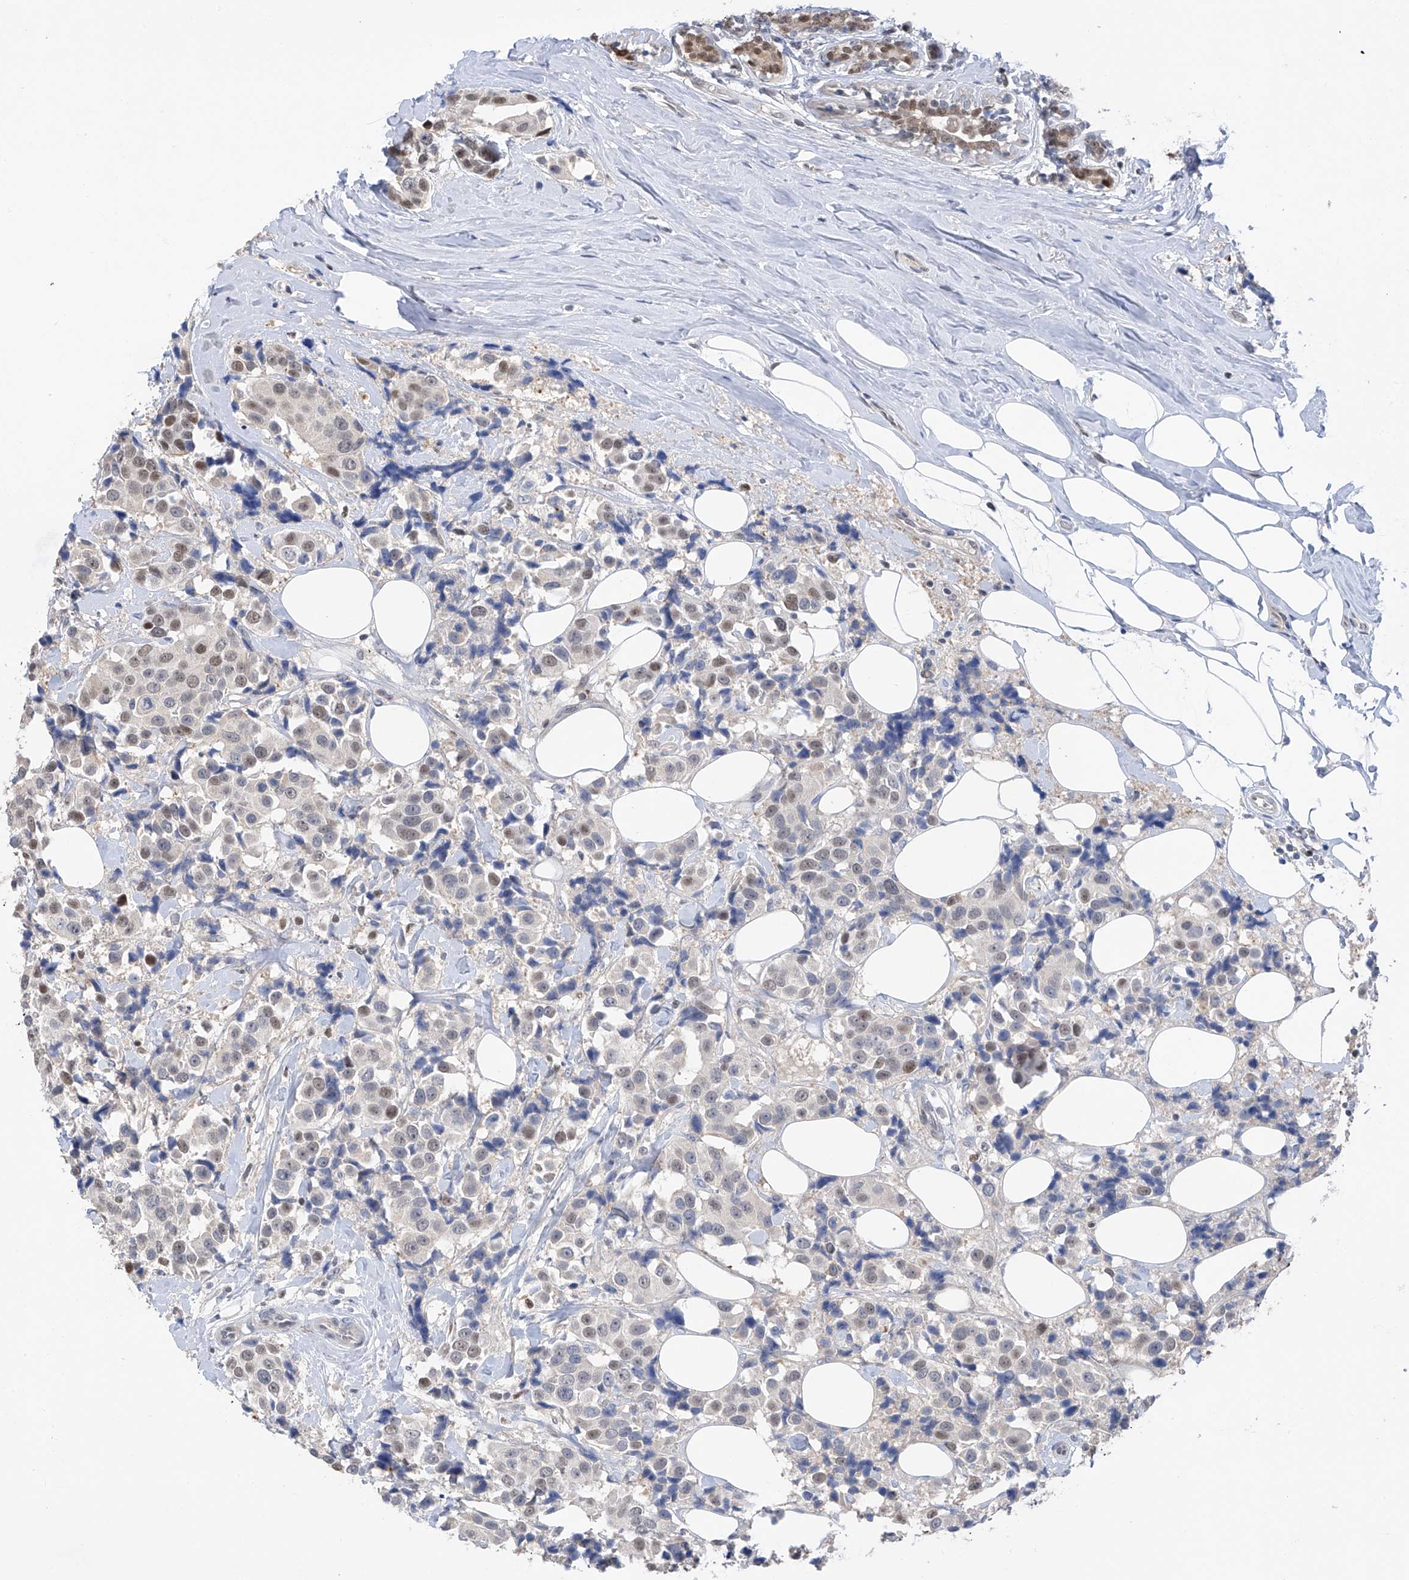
{"staining": {"intensity": "weak", "quantity": "<25%", "location": "nuclear"}, "tissue": "breast cancer", "cell_type": "Tumor cells", "image_type": "cancer", "snomed": [{"axis": "morphology", "description": "Normal tissue, NOS"}, {"axis": "morphology", "description": "Duct carcinoma"}, {"axis": "topography", "description": "Breast"}], "caption": "IHC micrograph of neoplastic tissue: breast cancer stained with DAB exhibits no significant protein expression in tumor cells.", "gene": "PMM1", "patient": {"sex": "female", "age": 39}}